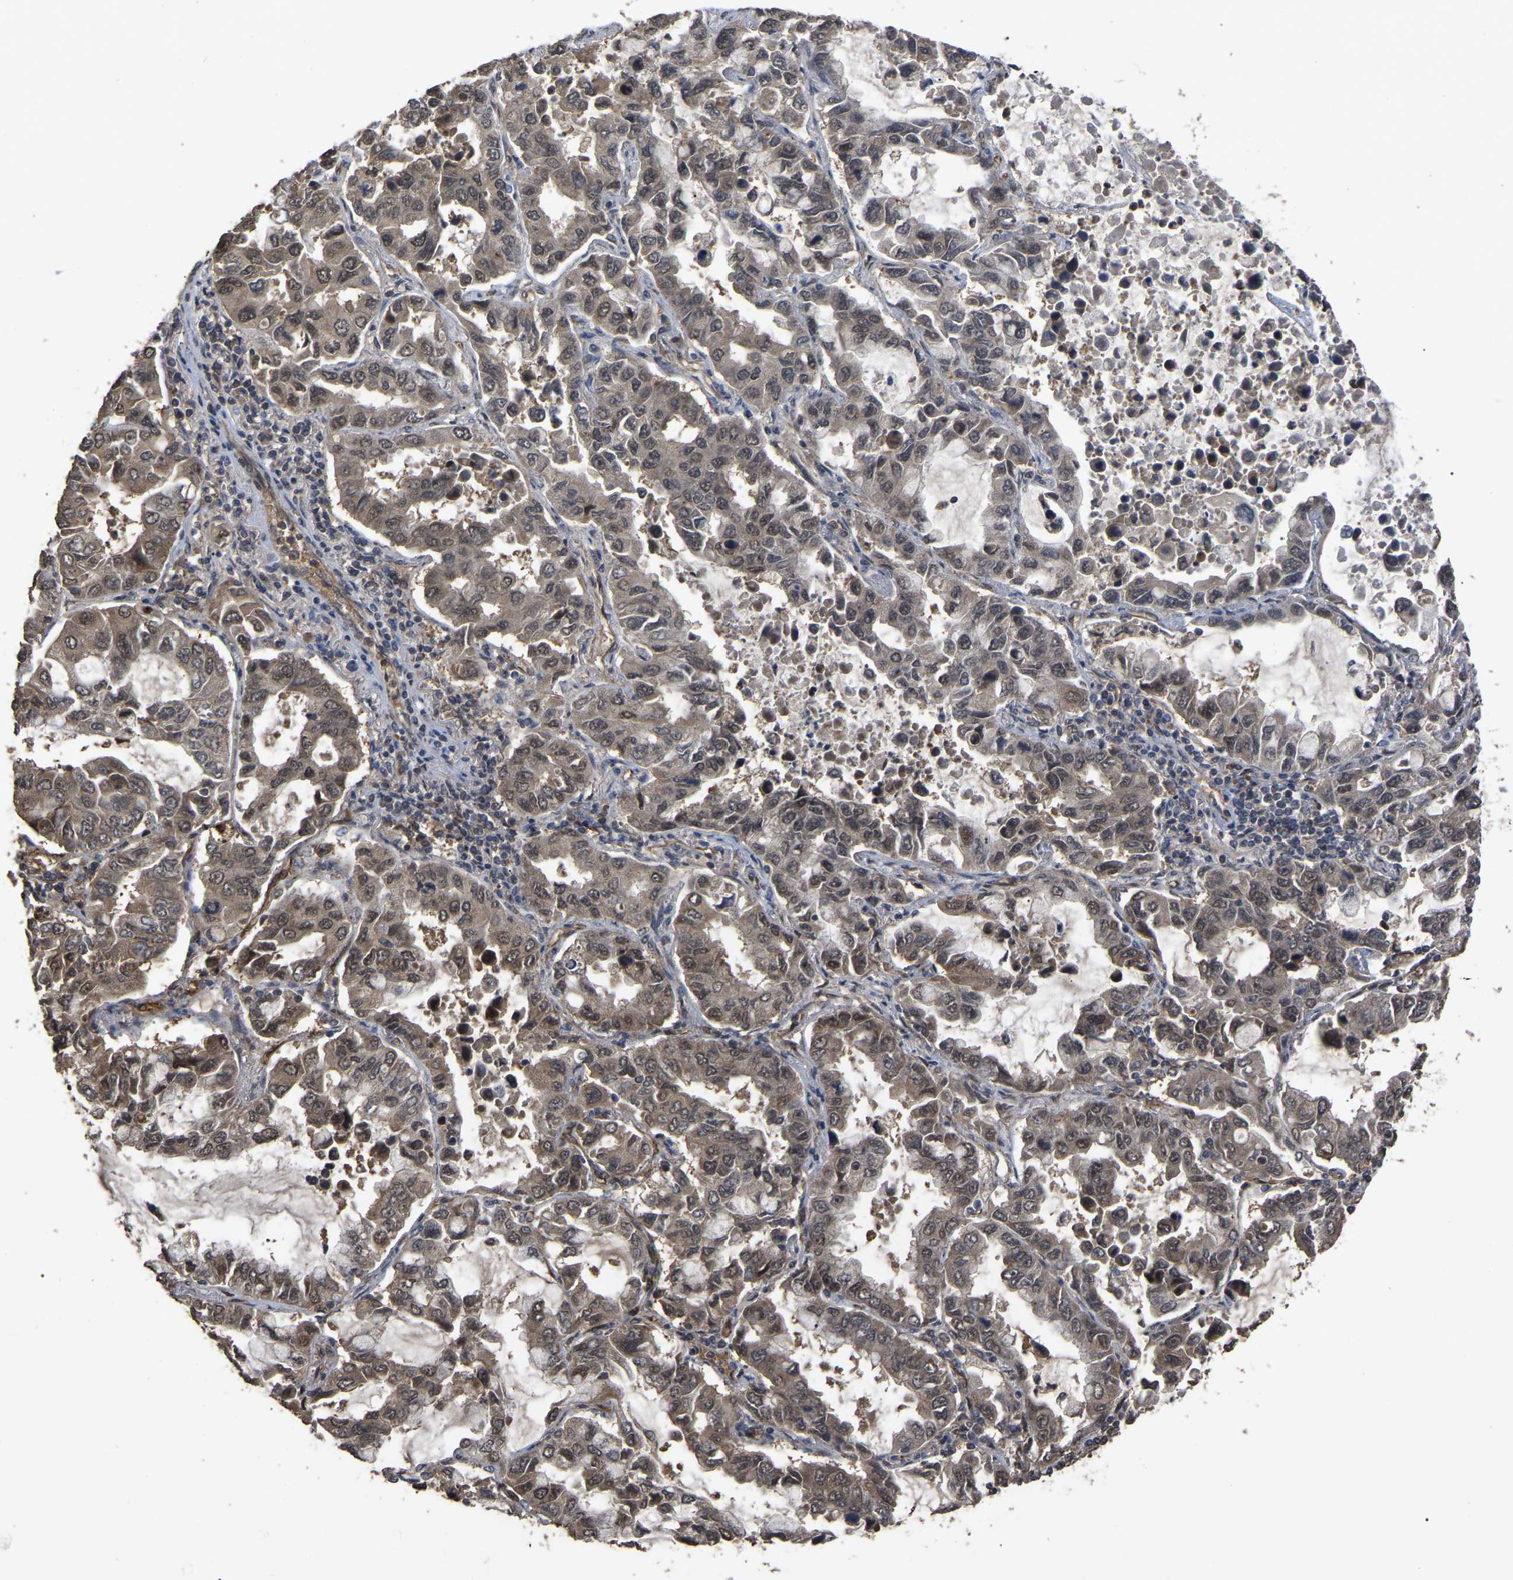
{"staining": {"intensity": "weak", "quantity": ">75%", "location": "cytoplasmic/membranous"}, "tissue": "lung cancer", "cell_type": "Tumor cells", "image_type": "cancer", "snomed": [{"axis": "morphology", "description": "Adenocarcinoma, NOS"}, {"axis": "topography", "description": "Lung"}], "caption": "Lung cancer (adenocarcinoma) tissue shows weak cytoplasmic/membranous positivity in approximately >75% of tumor cells The staining was performed using DAB, with brown indicating positive protein expression. Nuclei are stained blue with hematoxylin.", "gene": "FAM161B", "patient": {"sex": "male", "age": 64}}